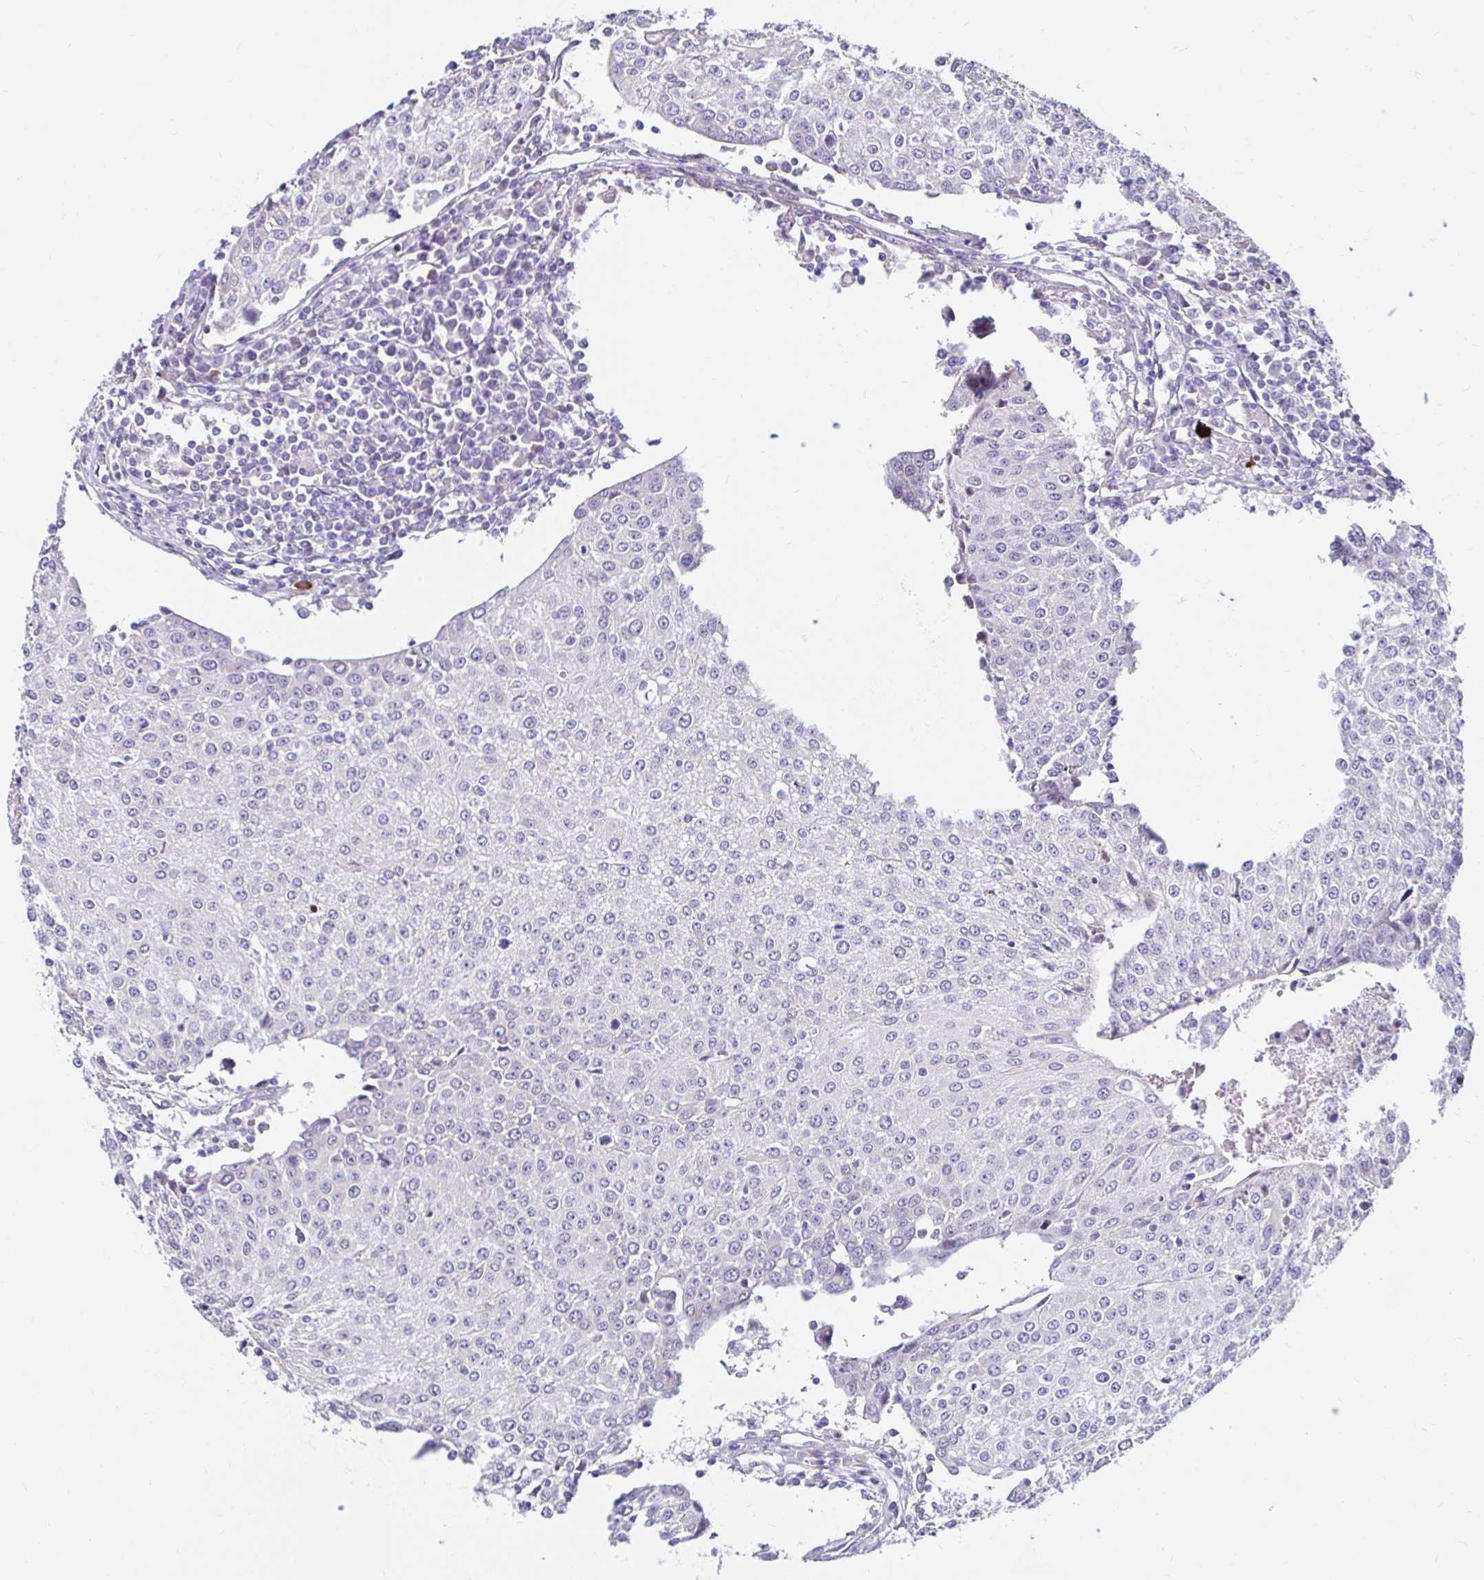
{"staining": {"intensity": "negative", "quantity": "none", "location": "none"}, "tissue": "urothelial cancer", "cell_type": "Tumor cells", "image_type": "cancer", "snomed": [{"axis": "morphology", "description": "Urothelial carcinoma, High grade"}, {"axis": "topography", "description": "Urinary bladder"}], "caption": "Immunohistochemistry histopathology image of neoplastic tissue: urothelial cancer stained with DAB (3,3'-diaminobenzidine) exhibits no significant protein staining in tumor cells.", "gene": "GUCY1A1", "patient": {"sex": "female", "age": 85}}